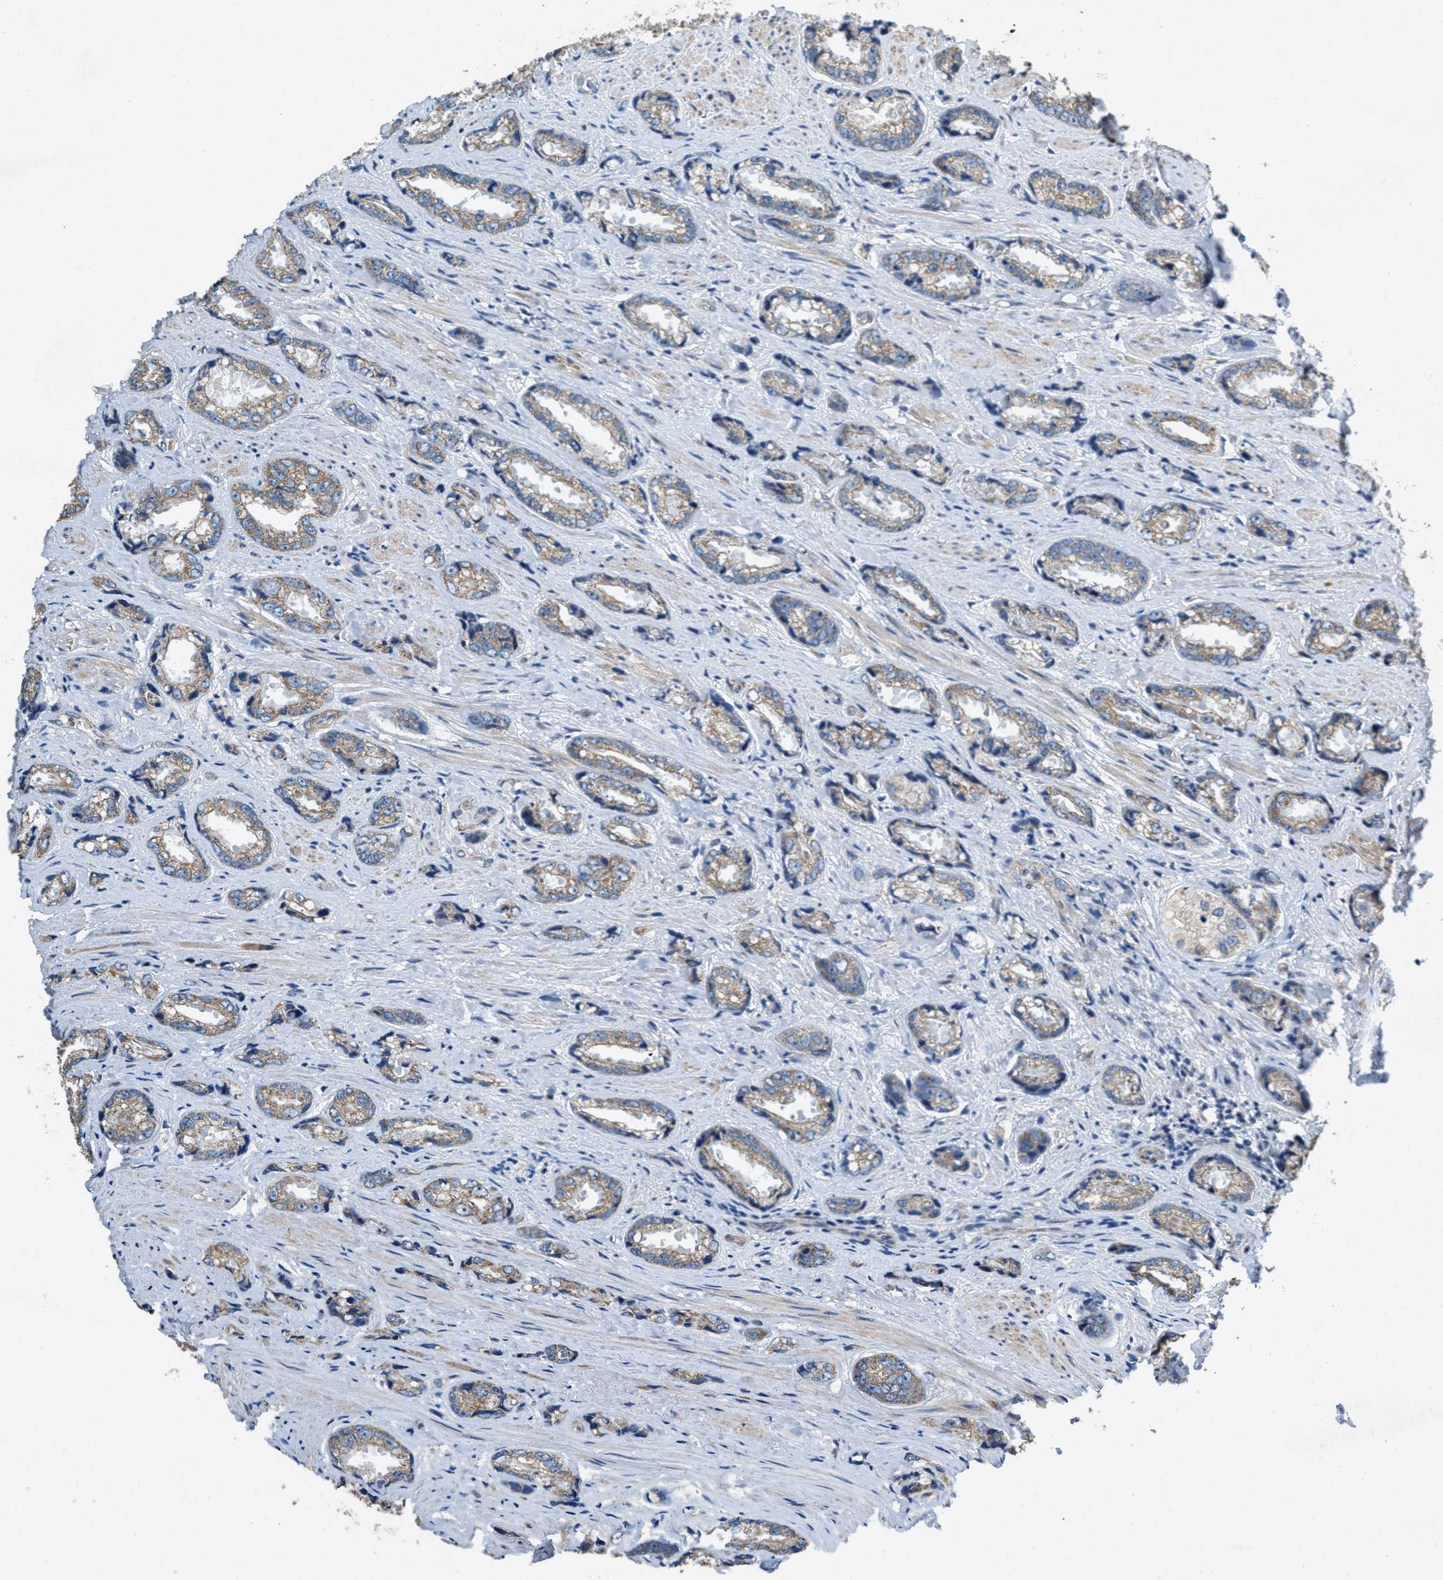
{"staining": {"intensity": "weak", "quantity": "25%-75%", "location": "cytoplasmic/membranous"}, "tissue": "prostate cancer", "cell_type": "Tumor cells", "image_type": "cancer", "snomed": [{"axis": "morphology", "description": "Adenocarcinoma, High grade"}, {"axis": "topography", "description": "Prostate"}], "caption": "A low amount of weak cytoplasmic/membranous positivity is identified in about 25%-75% of tumor cells in prostate cancer tissue.", "gene": "TOMM70", "patient": {"sex": "male", "age": 61}}